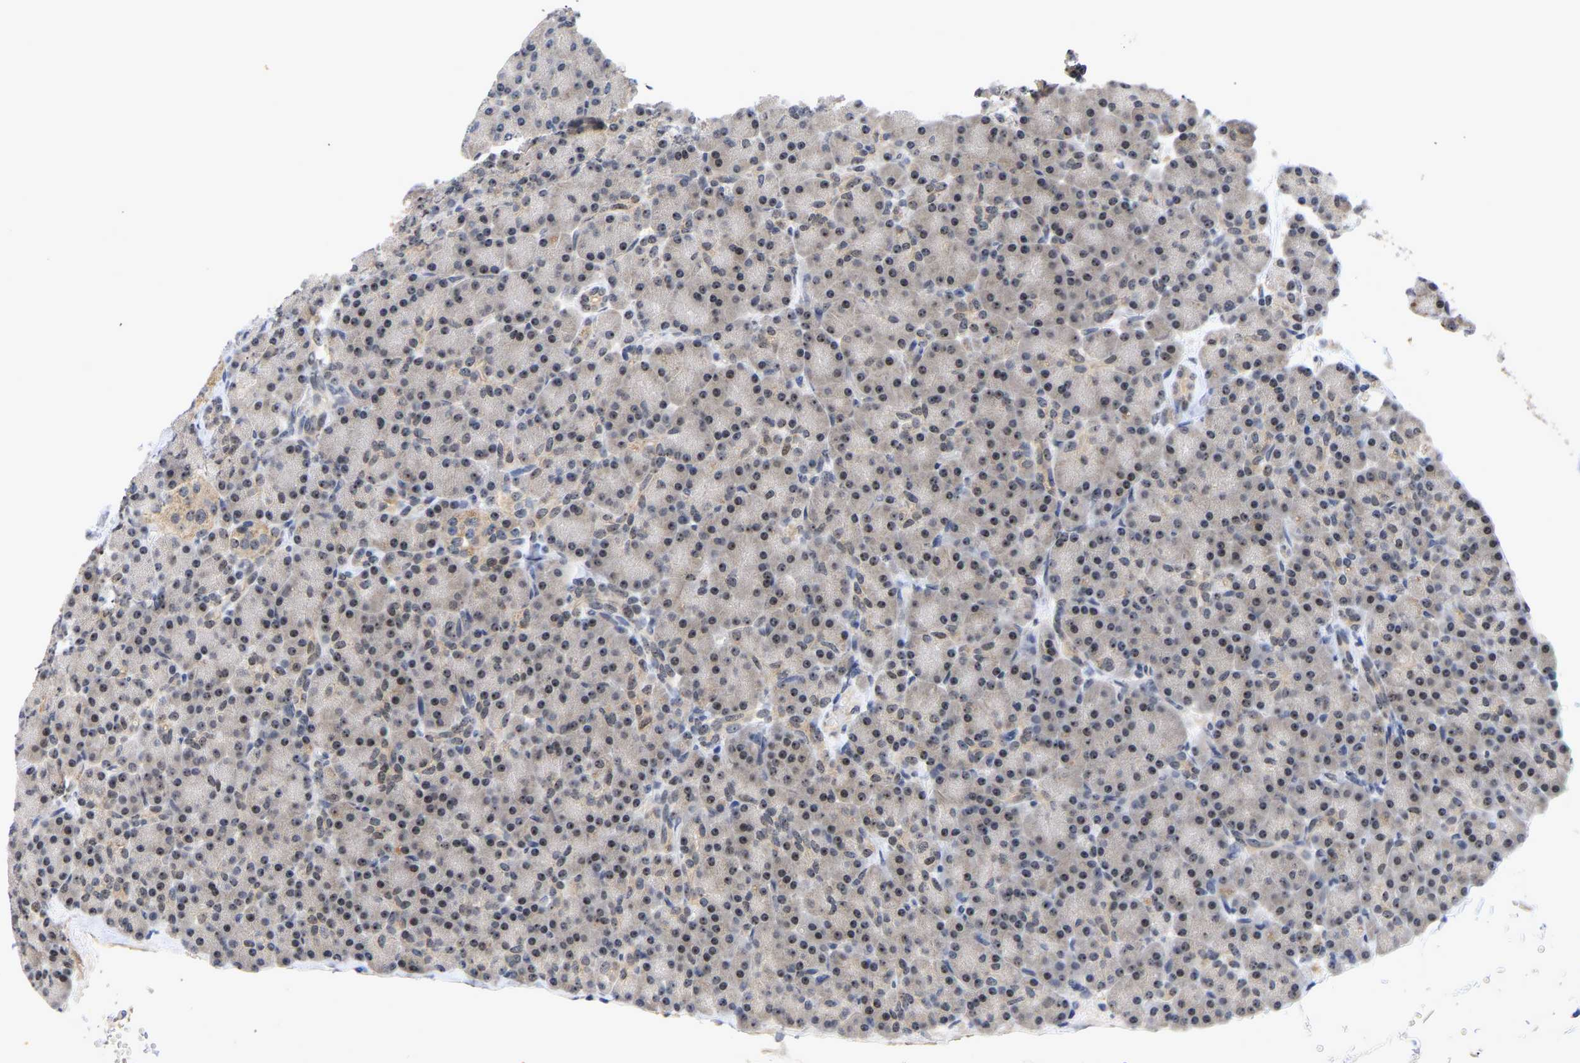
{"staining": {"intensity": "weak", "quantity": "<25%", "location": "nuclear"}, "tissue": "pancreas", "cell_type": "Exocrine glandular cells", "image_type": "normal", "snomed": [{"axis": "morphology", "description": "Normal tissue, NOS"}, {"axis": "topography", "description": "Pancreas"}], "caption": "Human pancreas stained for a protein using immunohistochemistry (IHC) reveals no expression in exocrine glandular cells.", "gene": "NLE1", "patient": {"sex": "female", "age": 43}}